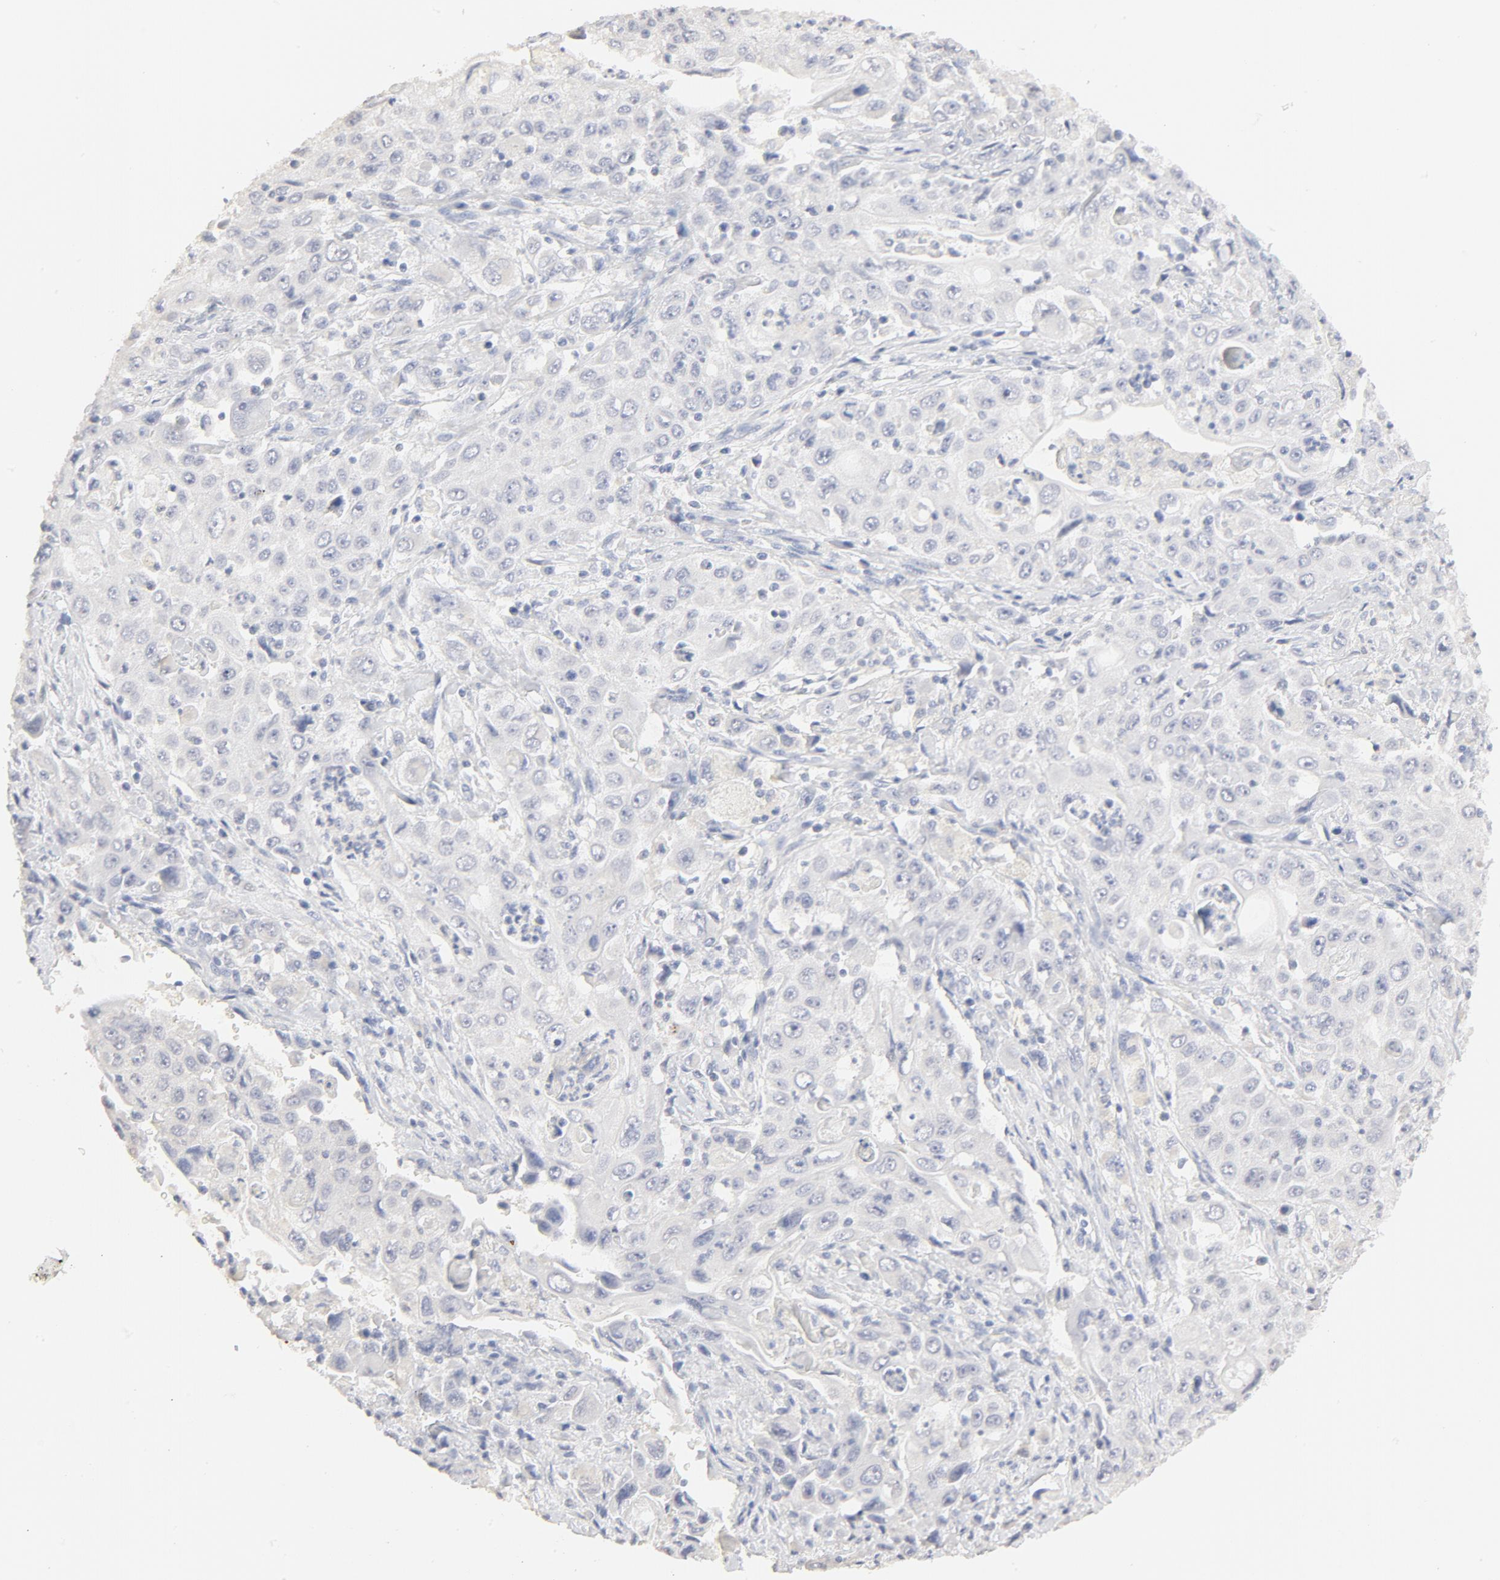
{"staining": {"intensity": "negative", "quantity": "none", "location": "none"}, "tissue": "pancreatic cancer", "cell_type": "Tumor cells", "image_type": "cancer", "snomed": [{"axis": "morphology", "description": "Adenocarcinoma, NOS"}, {"axis": "topography", "description": "Pancreas"}], "caption": "Micrograph shows no significant protein staining in tumor cells of pancreatic adenocarcinoma.", "gene": "FCGBP", "patient": {"sex": "male", "age": 70}}